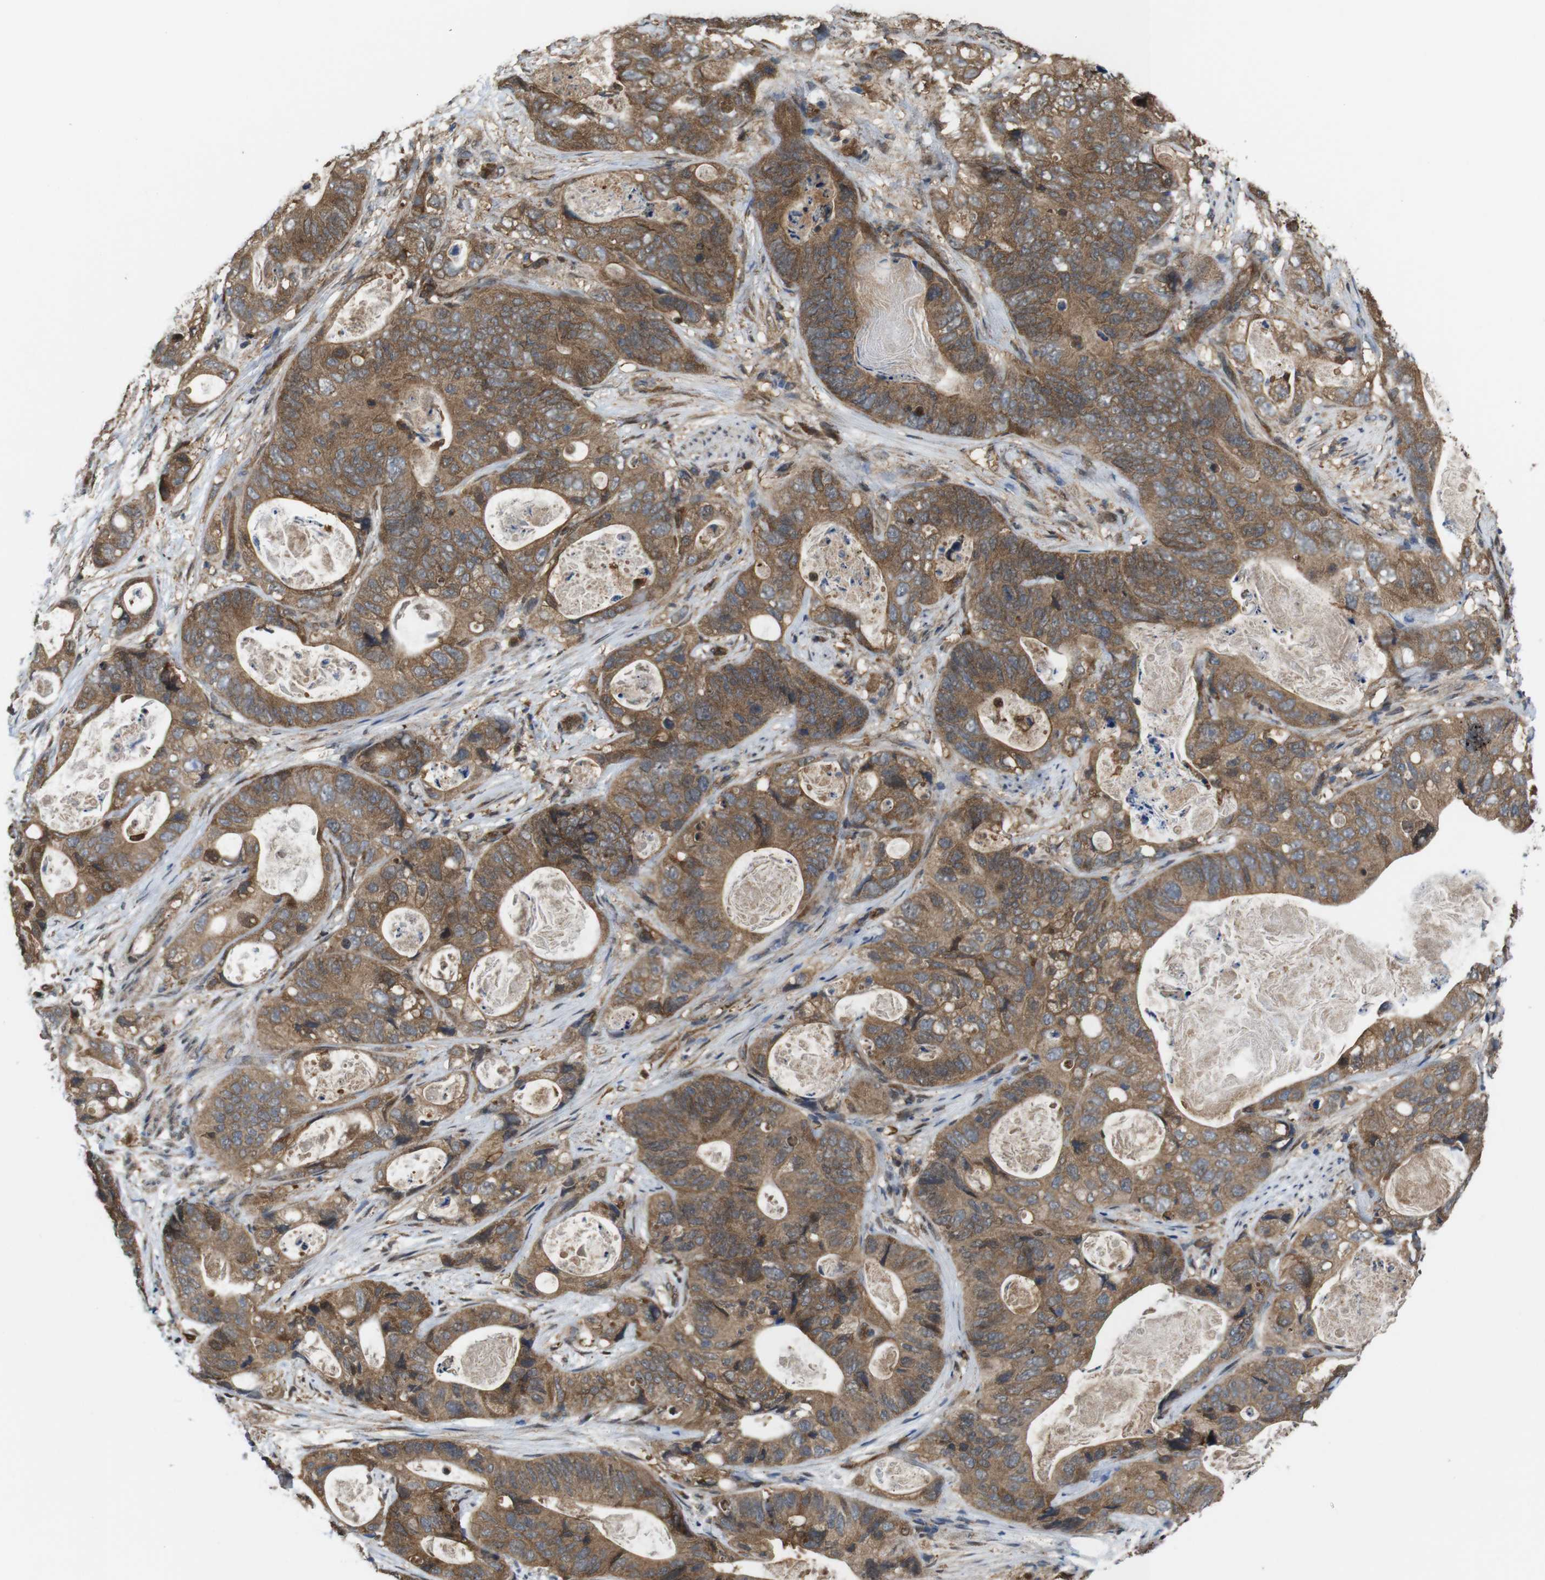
{"staining": {"intensity": "moderate", "quantity": ">75%", "location": "cytoplasmic/membranous"}, "tissue": "stomach cancer", "cell_type": "Tumor cells", "image_type": "cancer", "snomed": [{"axis": "morphology", "description": "Adenocarcinoma, NOS"}, {"axis": "topography", "description": "Stomach"}], "caption": "Stomach adenocarcinoma stained for a protein displays moderate cytoplasmic/membranous positivity in tumor cells.", "gene": "YWHAG", "patient": {"sex": "female", "age": 89}}